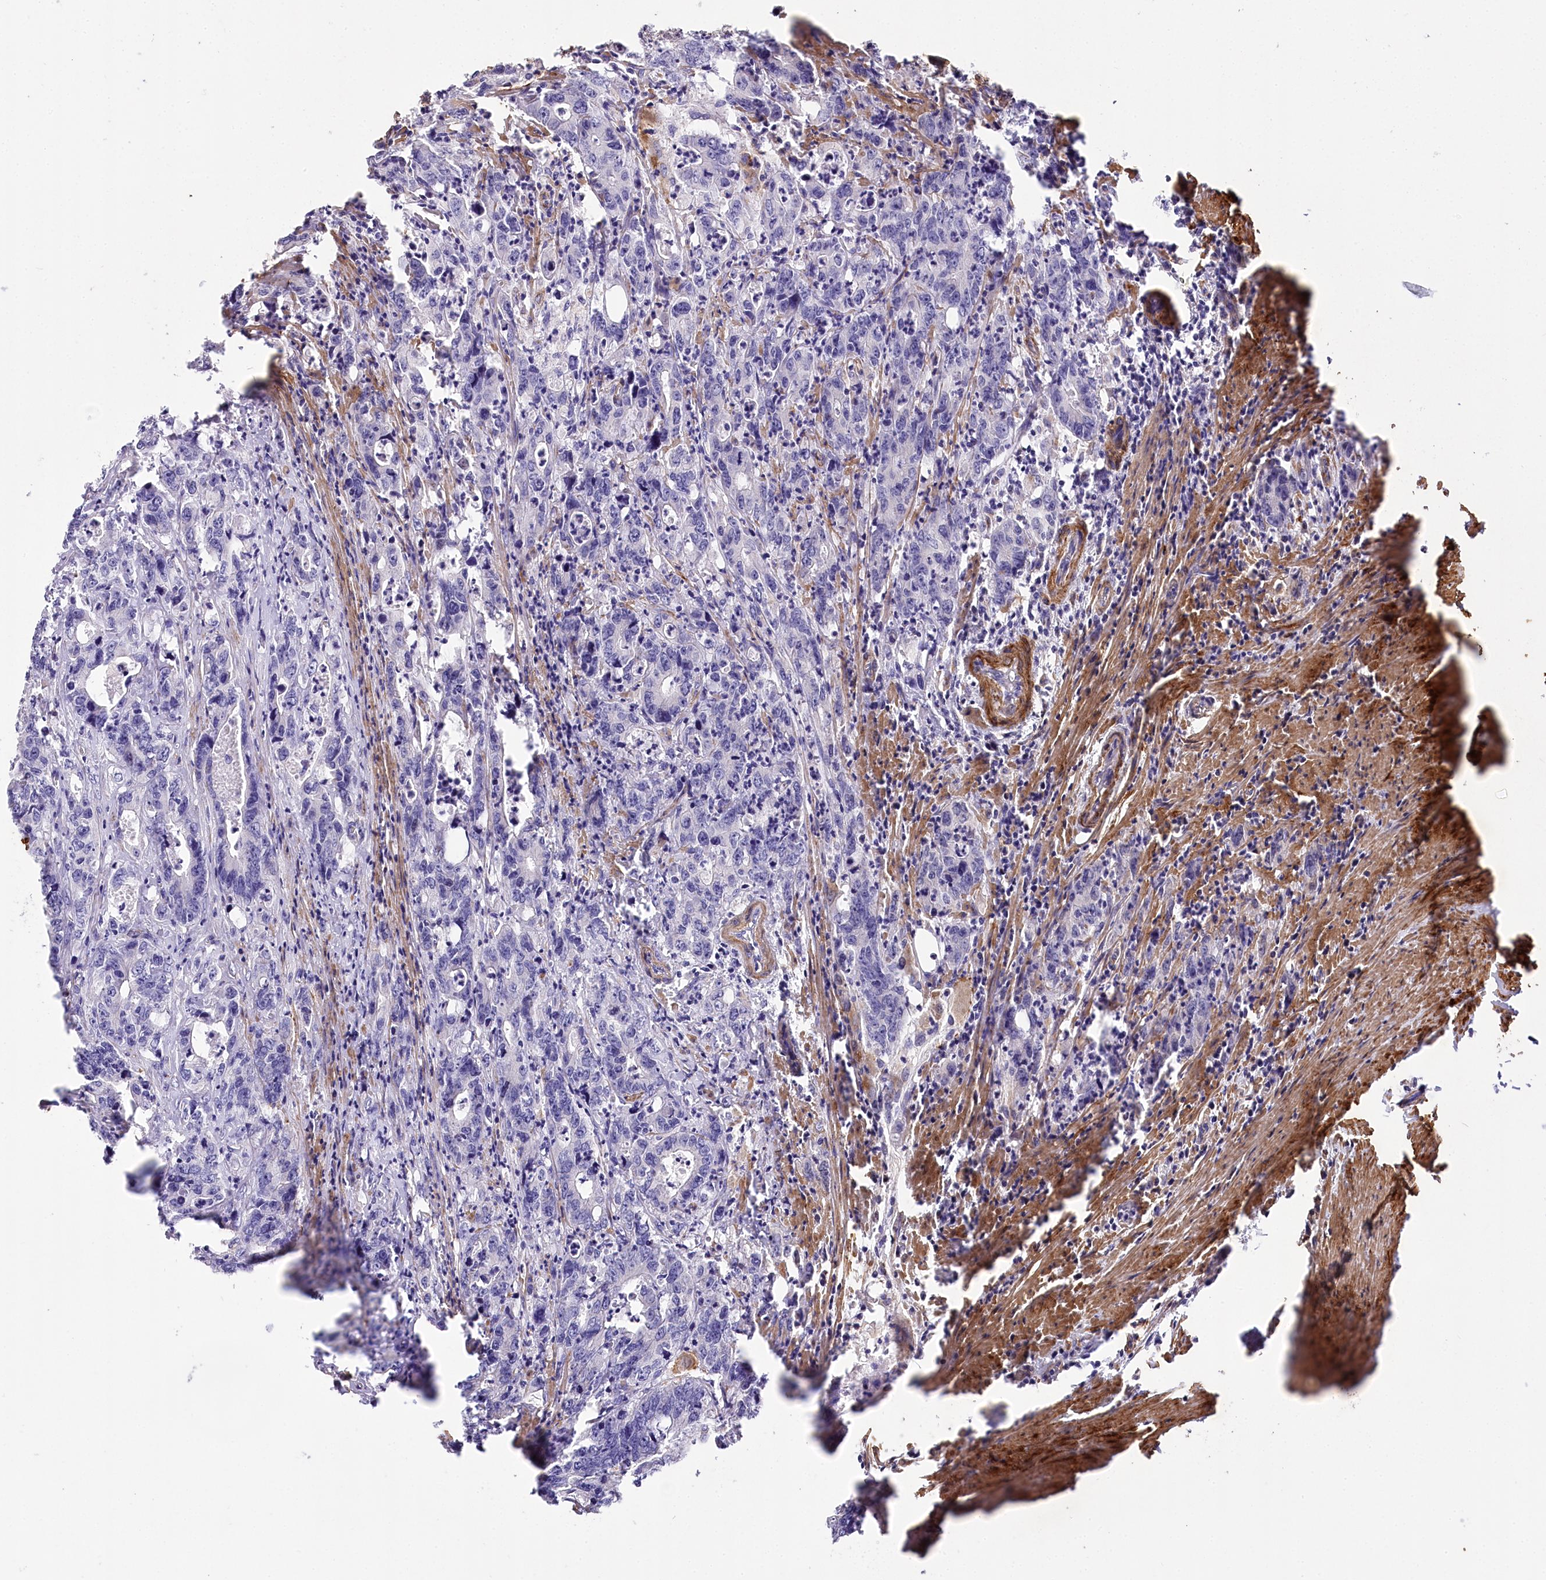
{"staining": {"intensity": "negative", "quantity": "none", "location": "none"}, "tissue": "colorectal cancer", "cell_type": "Tumor cells", "image_type": "cancer", "snomed": [{"axis": "morphology", "description": "Adenocarcinoma, NOS"}, {"axis": "topography", "description": "Colon"}], "caption": "An immunohistochemistry photomicrograph of colorectal adenocarcinoma is shown. There is no staining in tumor cells of colorectal adenocarcinoma.", "gene": "SYNPO2", "patient": {"sex": "female", "age": 75}}